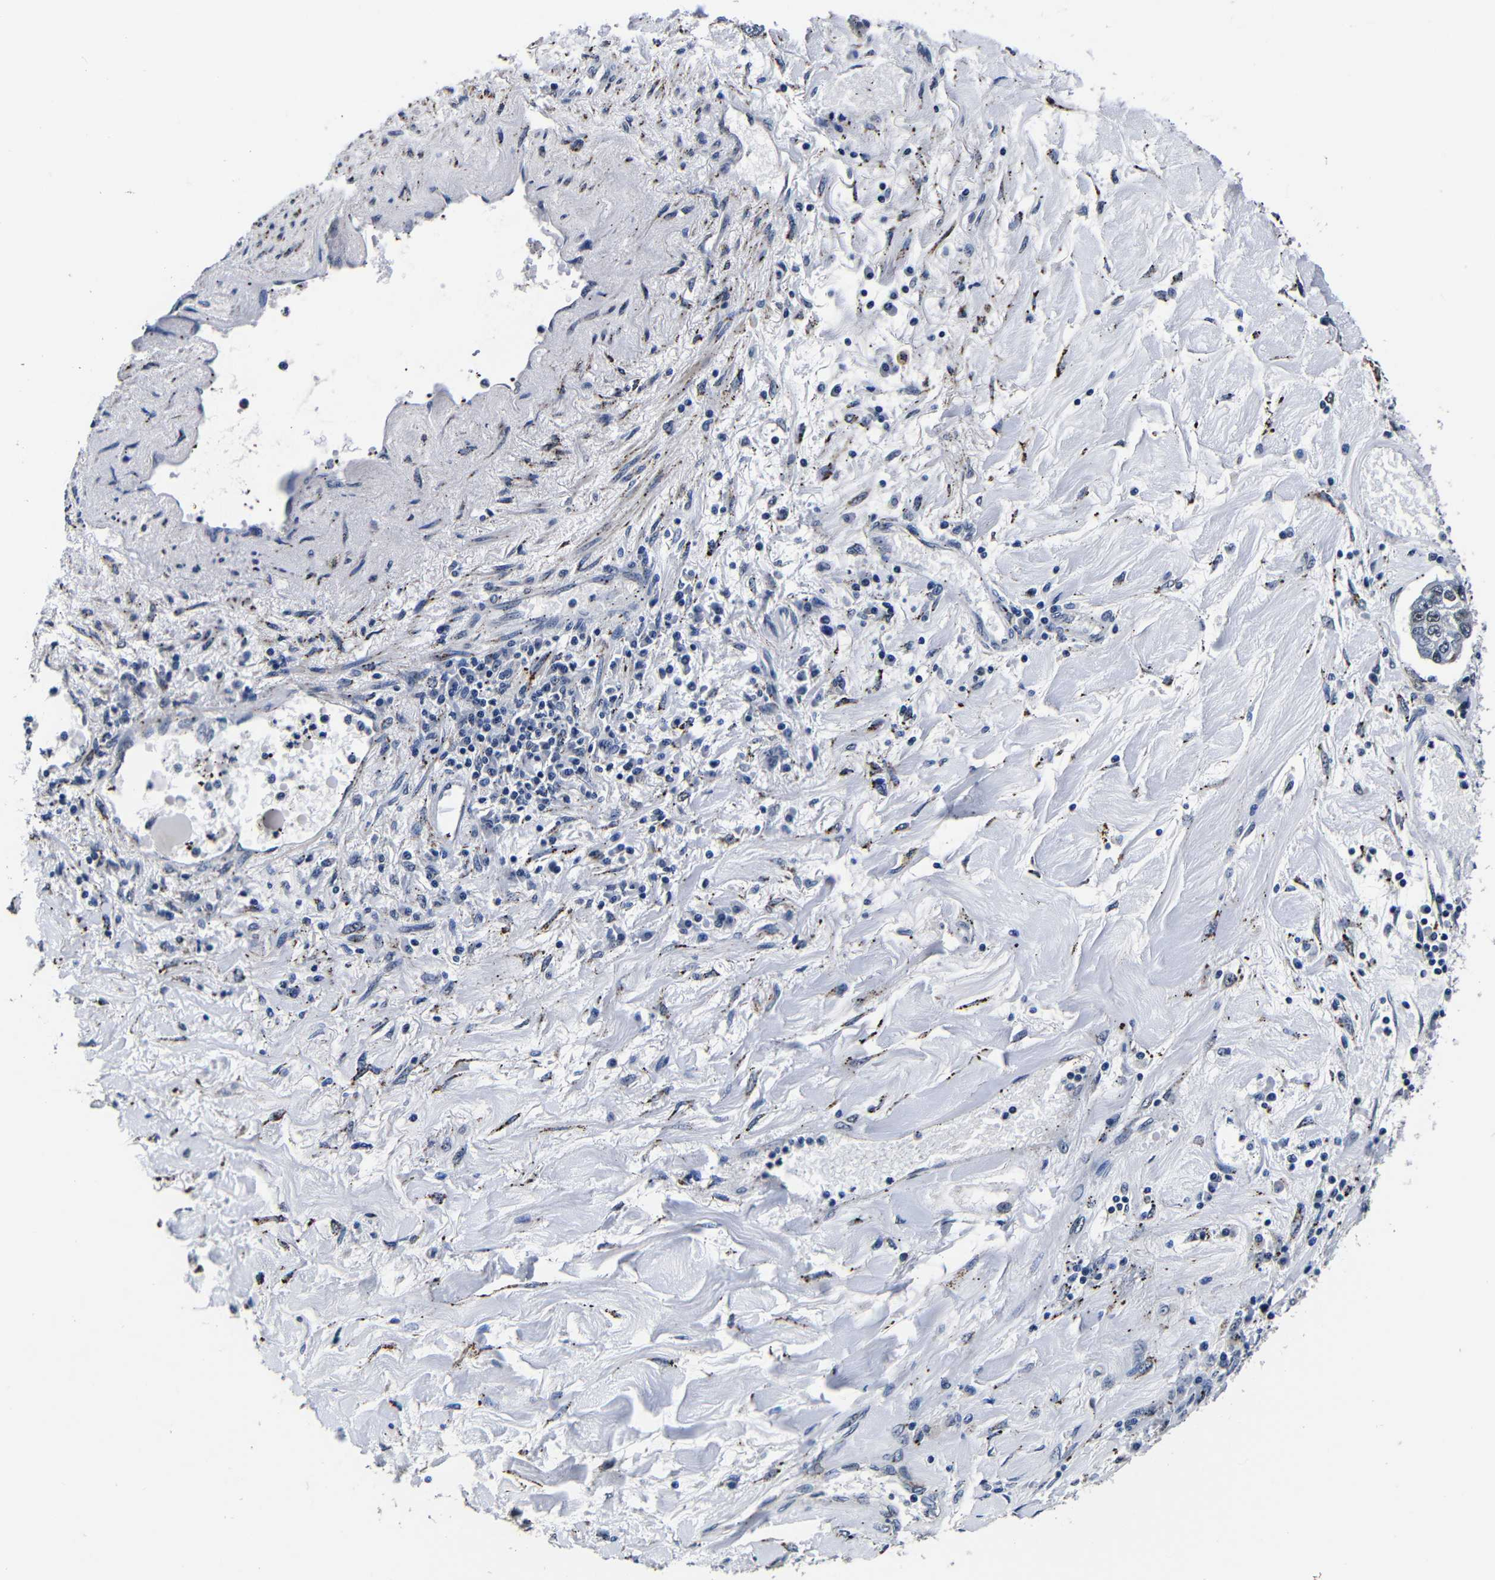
{"staining": {"intensity": "negative", "quantity": "none", "location": "none"}, "tissue": "lung cancer", "cell_type": "Tumor cells", "image_type": "cancer", "snomed": [{"axis": "morphology", "description": "Adenocarcinoma, NOS"}, {"axis": "topography", "description": "Lung"}], "caption": "IHC of human adenocarcinoma (lung) displays no staining in tumor cells.", "gene": "DEPP1", "patient": {"sex": "male", "age": 49}}